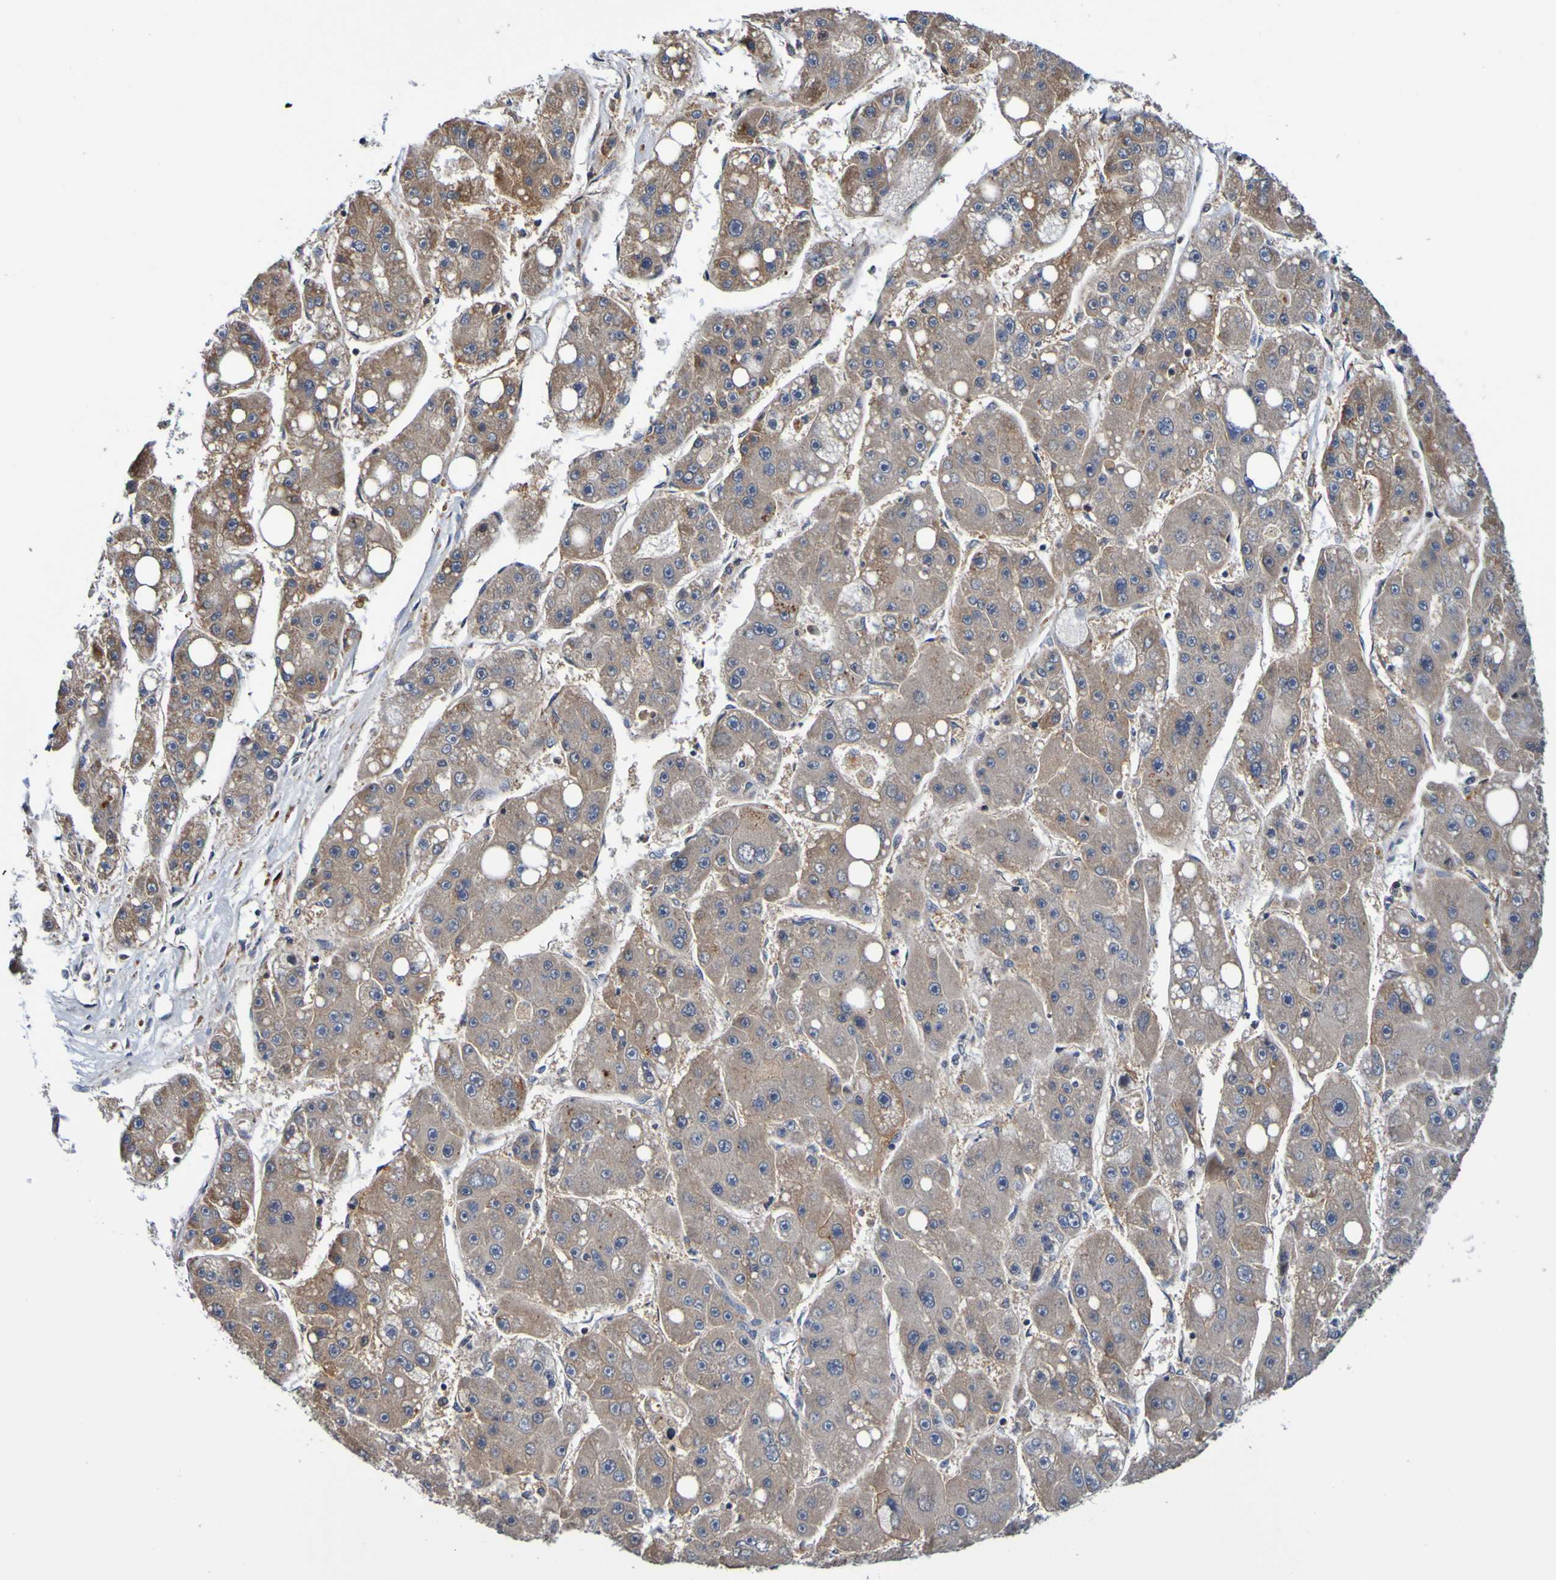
{"staining": {"intensity": "moderate", "quantity": ">75%", "location": "cytoplasmic/membranous"}, "tissue": "liver cancer", "cell_type": "Tumor cells", "image_type": "cancer", "snomed": [{"axis": "morphology", "description": "Carcinoma, Hepatocellular, NOS"}, {"axis": "topography", "description": "Liver"}], "caption": "Hepatocellular carcinoma (liver) stained with DAB immunohistochemistry (IHC) displays medium levels of moderate cytoplasmic/membranous positivity in about >75% of tumor cells.", "gene": "AXIN1", "patient": {"sex": "female", "age": 61}}